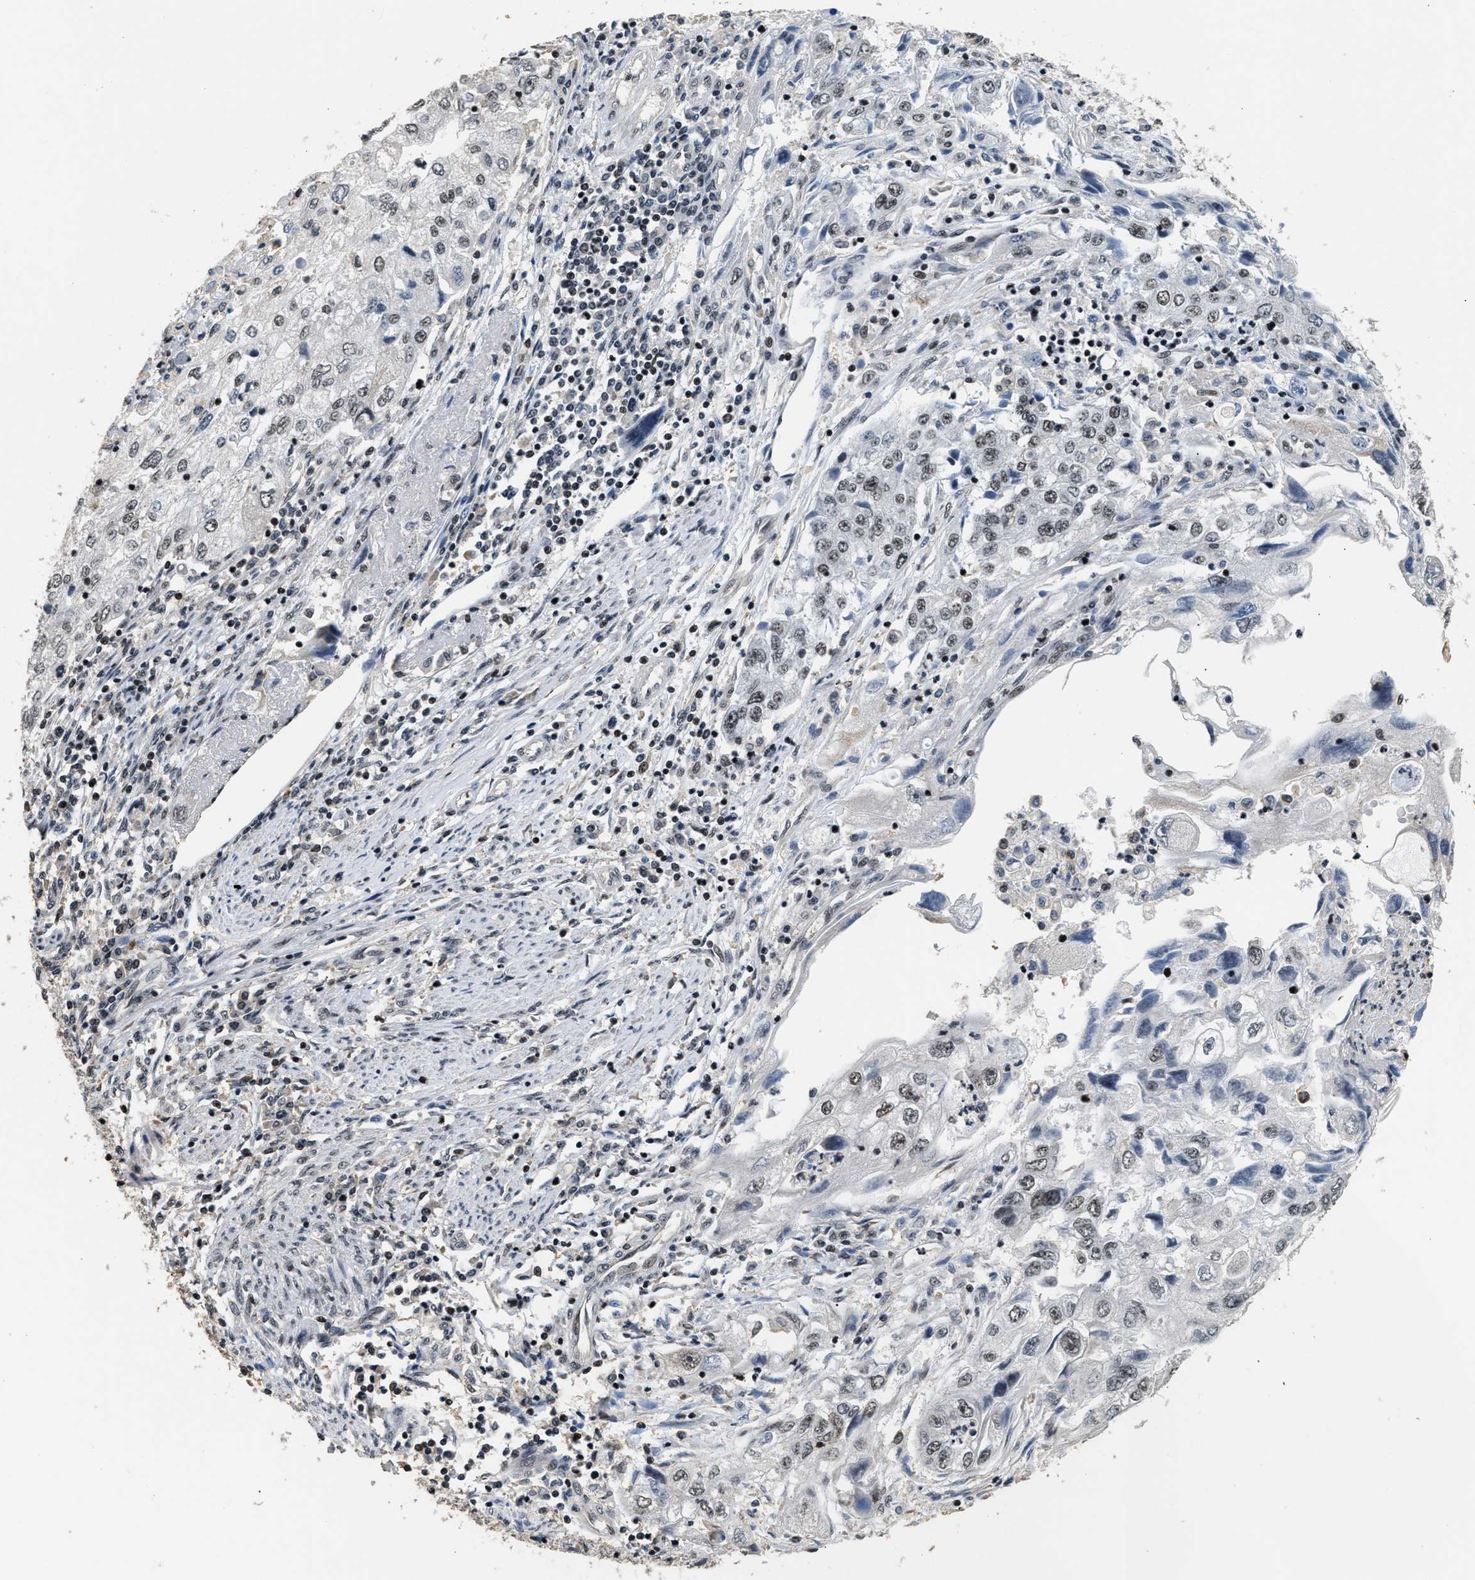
{"staining": {"intensity": "weak", "quantity": "25%-75%", "location": "nuclear"}, "tissue": "endometrial cancer", "cell_type": "Tumor cells", "image_type": "cancer", "snomed": [{"axis": "morphology", "description": "Adenocarcinoma, NOS"}, {"axis": "topography", "description": "Endometrium"}], "caption": "This histopathology image shows immunohistochemistry (IHC) staining of endometrial cancer (adenocarcinoma), with low weak nuclear staining in about 25%-75% of tumor cells.", "gene": "RAD21", "patient": {"sex": "female", "age": 49}}